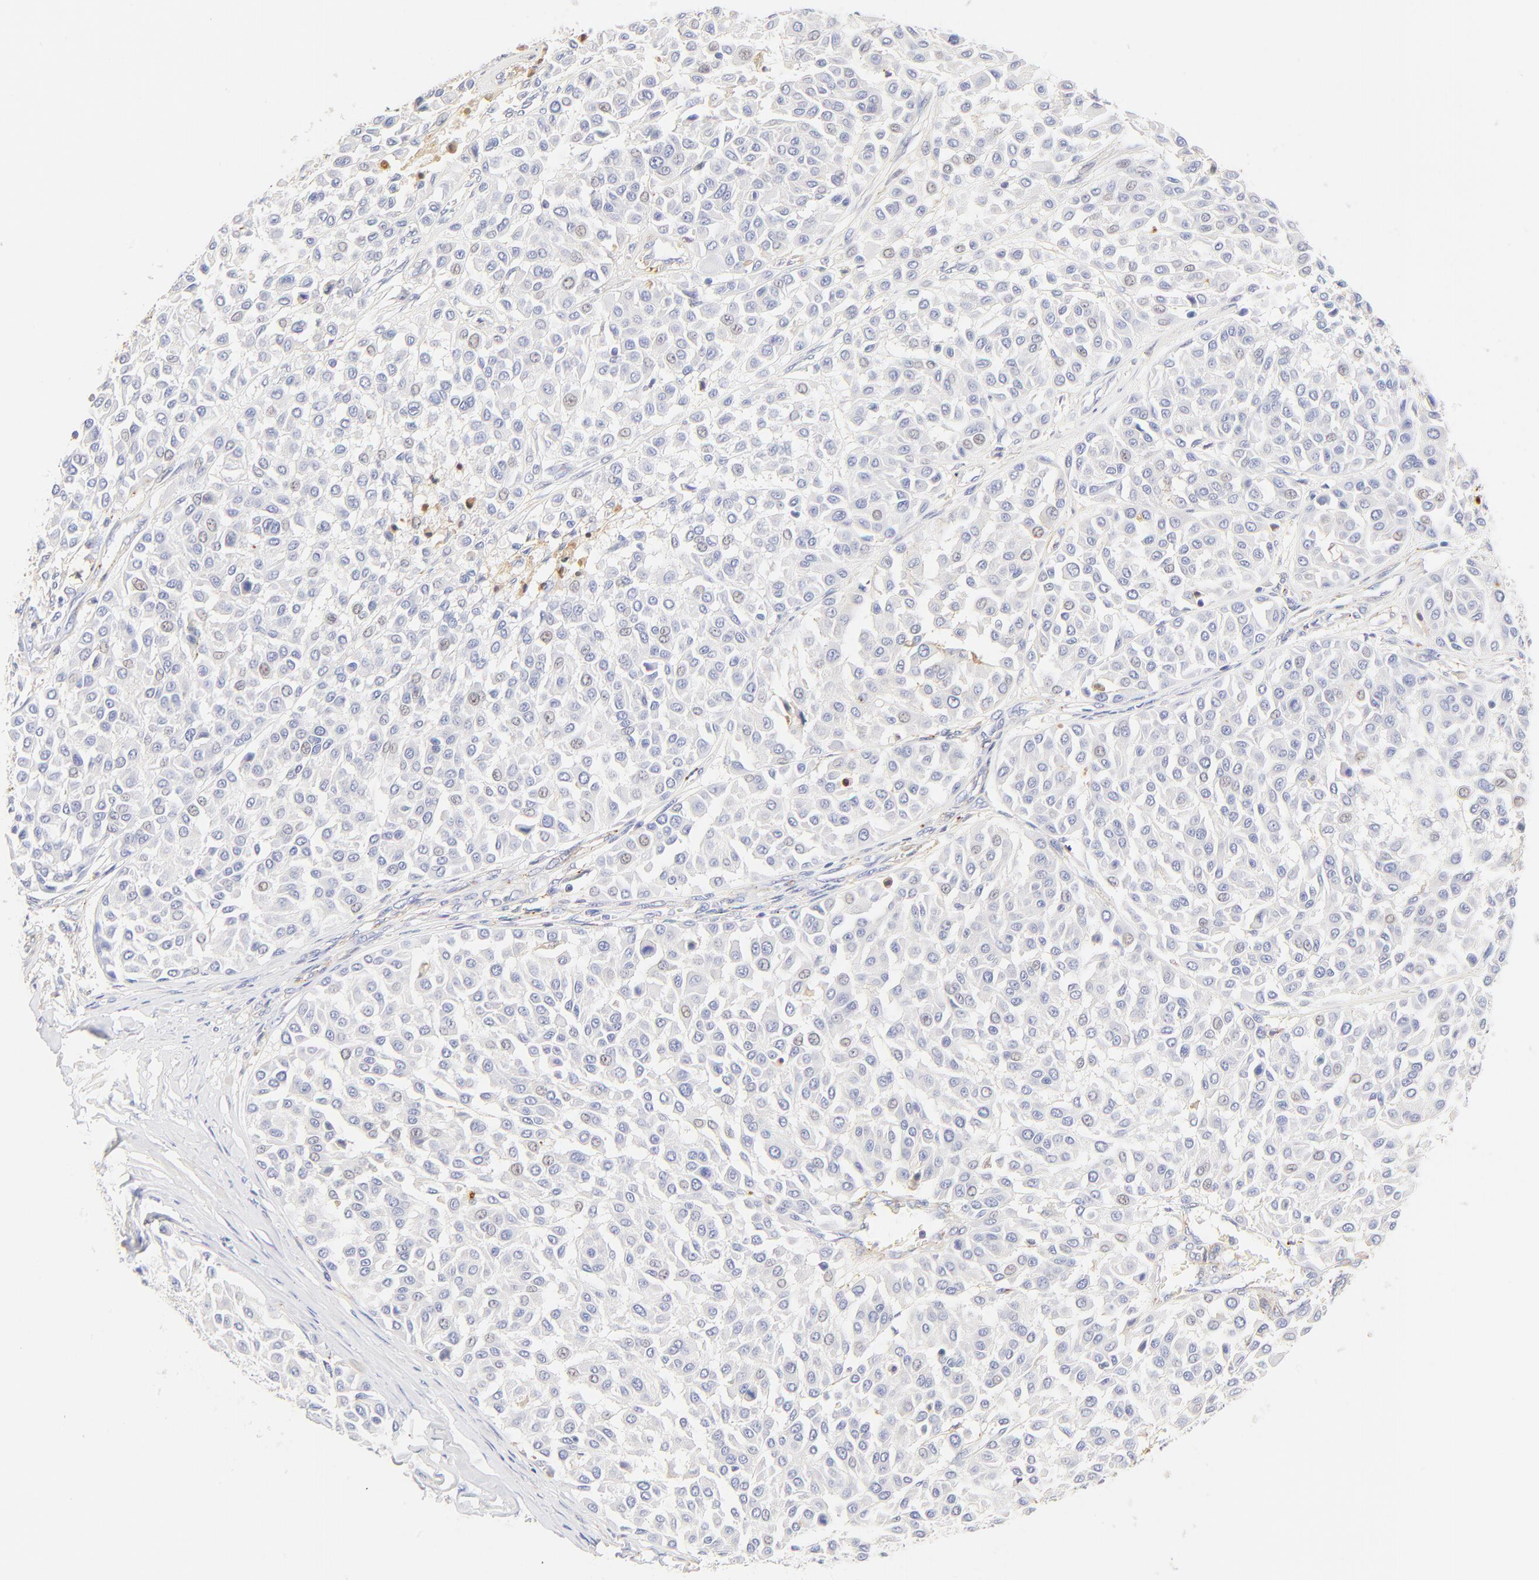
{"staining": {"intensity": "weak", "quantity": "<25%", "location": "nuclear"}, "tissue": "melanoma", "cell_type": "Tumor cells", "image_type": "cancer", "snomed": [{"axis": "morphology", "description": "Malignant melanoma, Metastatic site"}, {"axis": "topography", "description": "Soft tissue"}], "caption": "This histopathology image is of melanoma stained with immunohistochemistry (IHC) to label a protein in brown with the nuclei are counter-stained blue. There is no expression in tumor cells.", "gene": "MDGA2", "patient": {"sex": "male", "age": 41}}